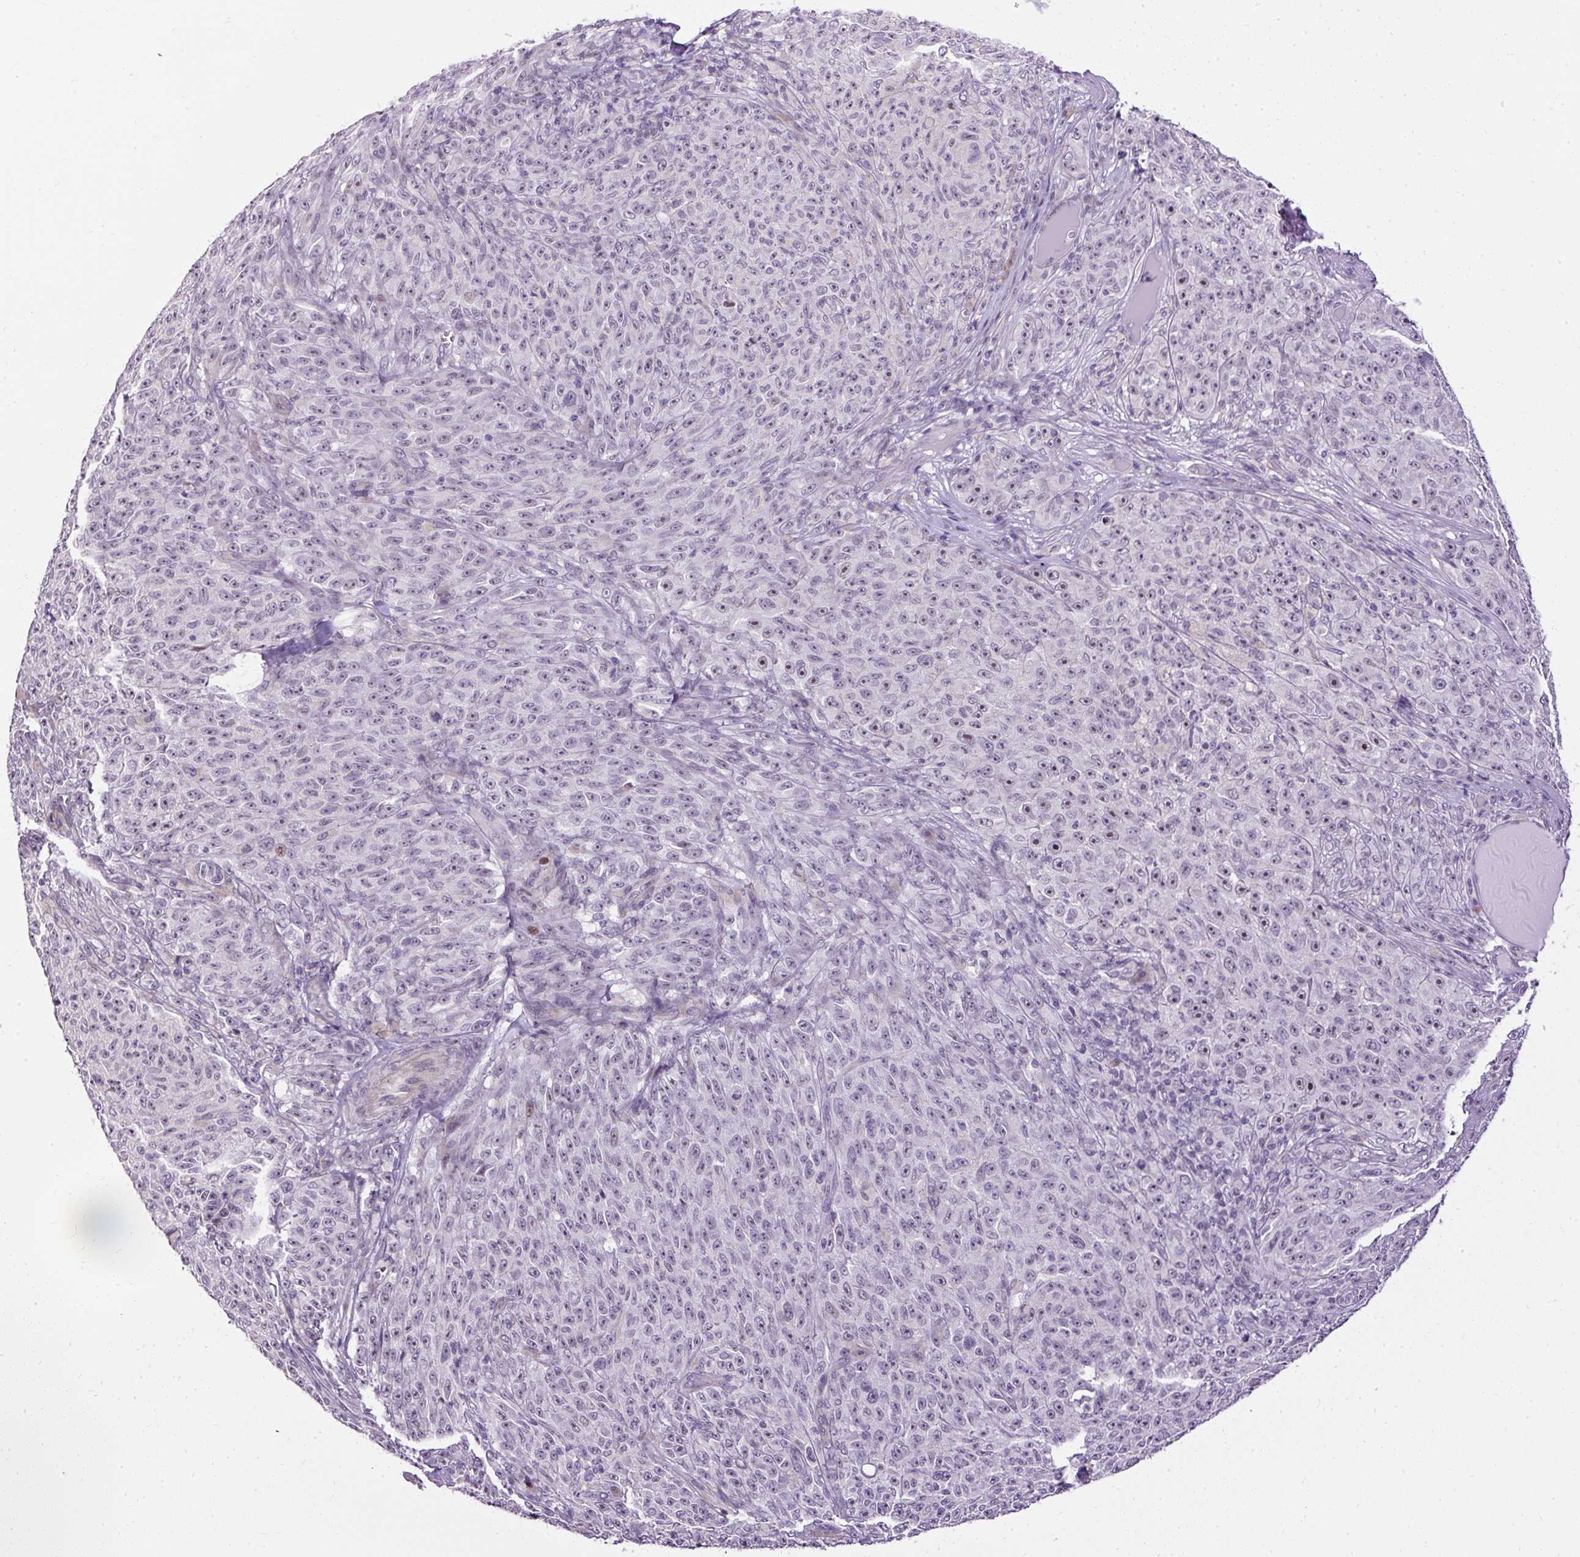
{"staining": {"intensity": "weak", "quantity": "<25%", "location": "nuclear"}, "tissue": "melanoma", "cell_type": "Tumor cells", "image_type": "cancer", "snomed": [{"axis": "morphology", "description": "Malignant melanoma, NOS"}, {"axis": "topography", "description": "Skin"}], "caption": "Tumor cells are negative for brown protein staining in malignant melanoma. (DAB (3,3'-diaminobenzidine) immunohistochemistry (IHC), high magnification).", "gene": "ARHGEF18", "patient": {"sex": "female", "age": 82}}